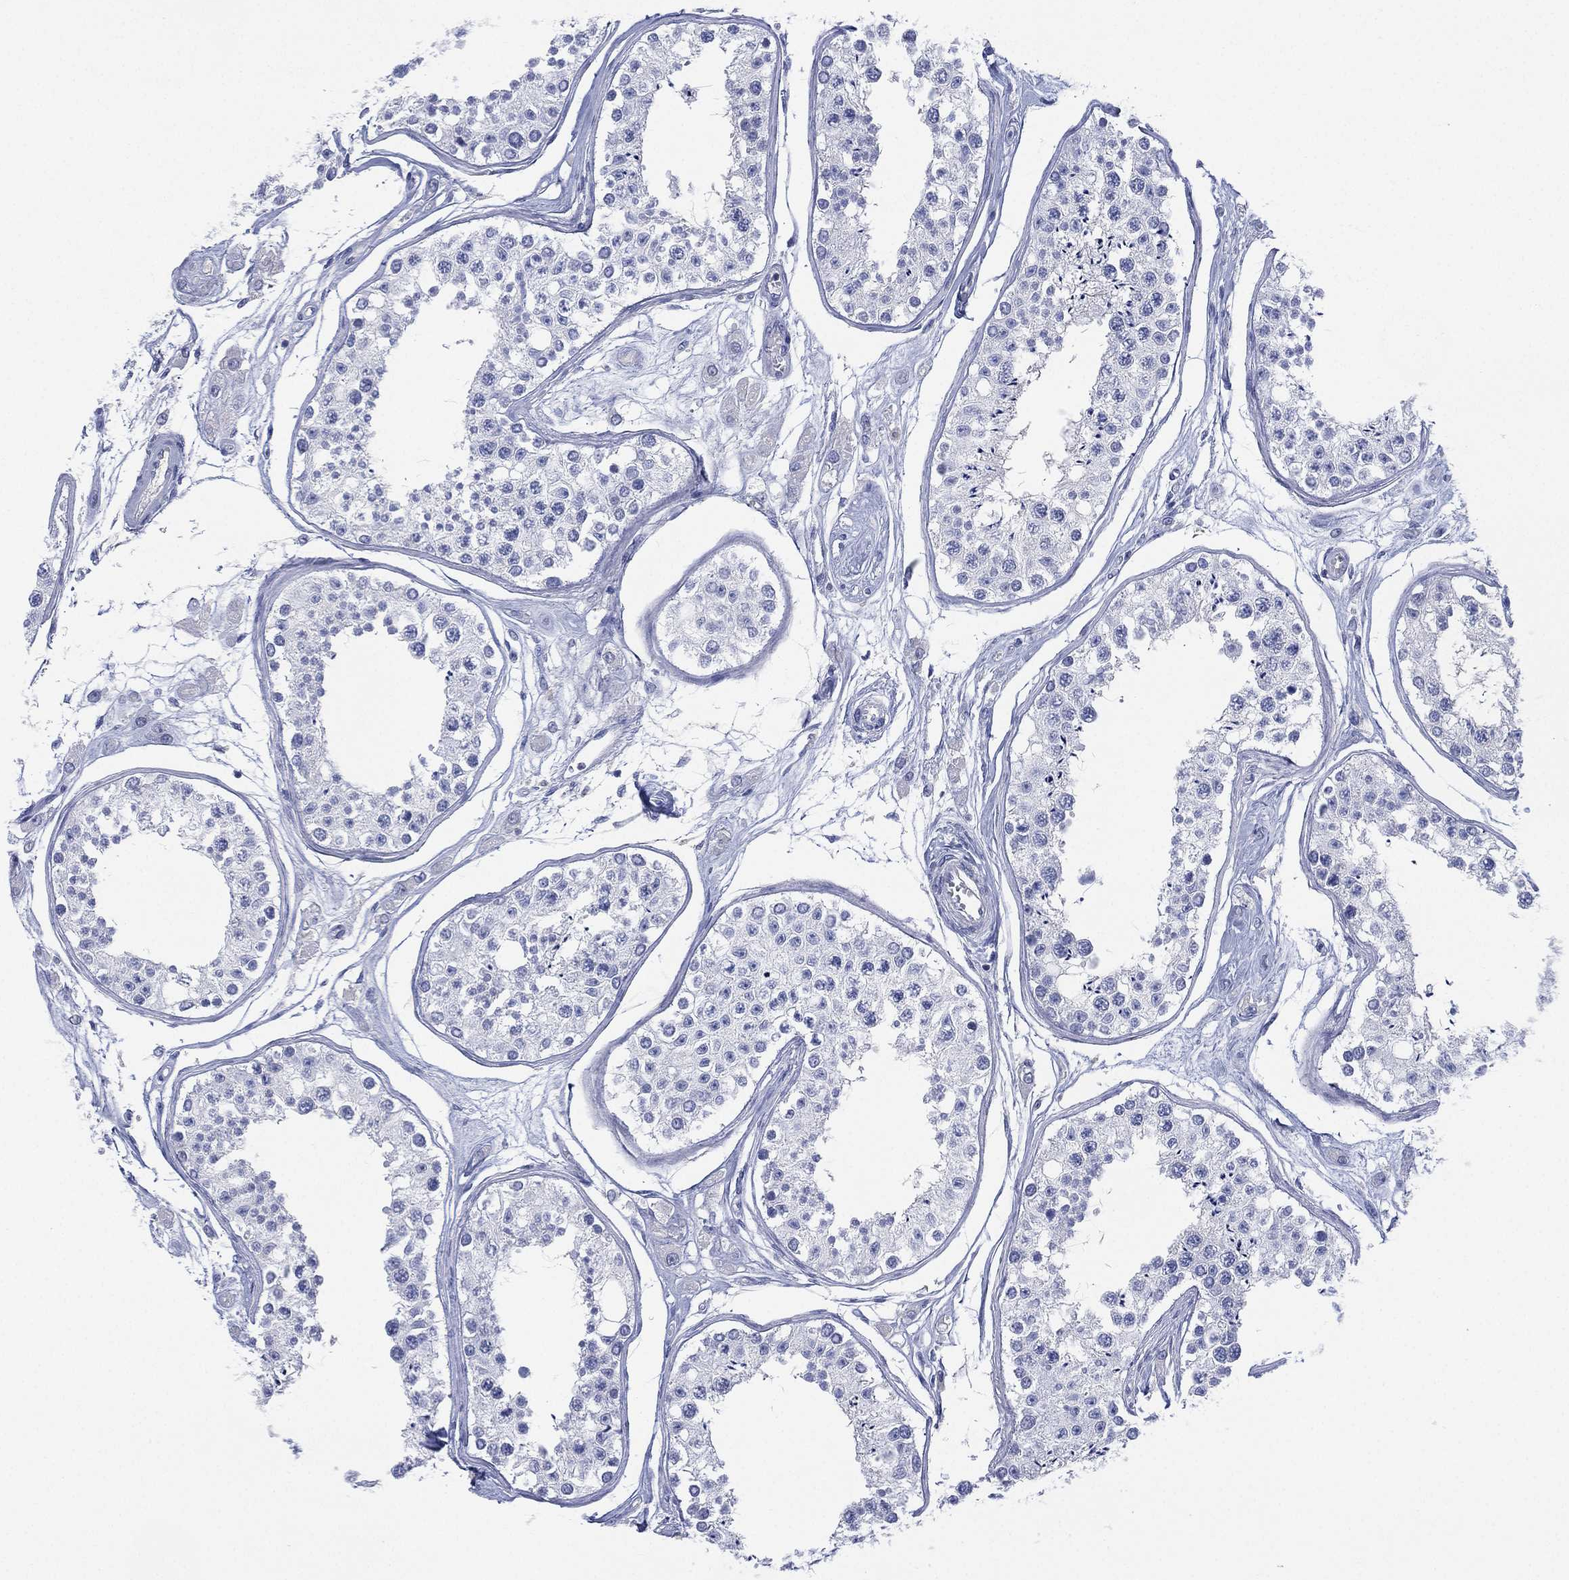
{"staining": {"intensity": "negative", "quantity": "none", "location": "none"}, "tissue": "testis", "cell_type": "Cells in seminiferous ducts", "image_type": "normal", "snomed": [{"axis": "morphology", "description": "Normal tissue, NOS"}, {"axis": "topography", "description": "Testis"}], "caption": "Immunohistochemistry (IHC) photomicrograph of unremarkable testis: human testis stained with DAB (3,3'-diaminobenzidine) displays no significant protein staining in cells in seminiferous ducts.", "gene": "SEPTIN1", "patient": {"sex": "male", "age": 25}}